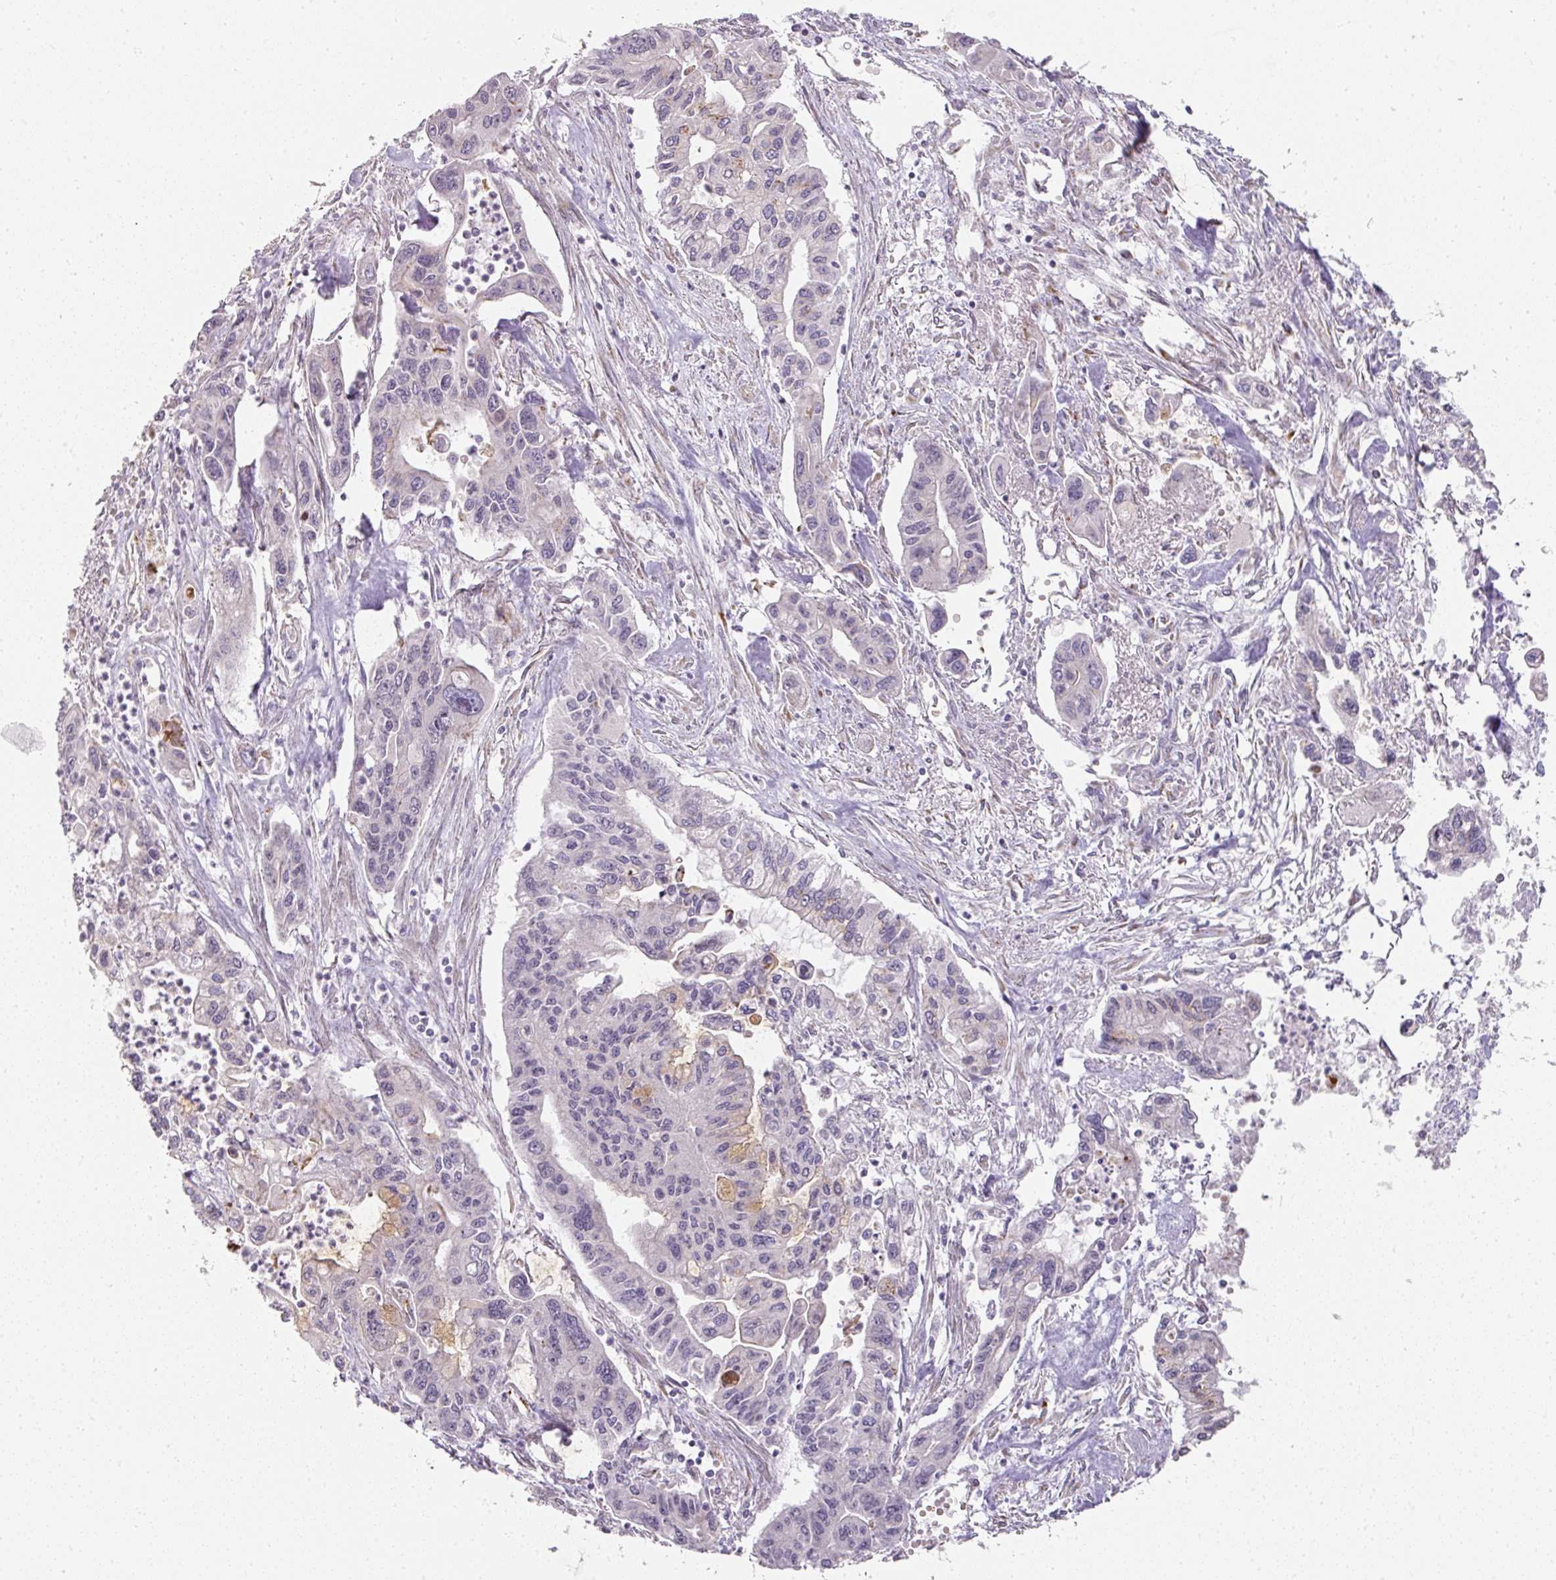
{"staining": {"intensity": "negative", "quantity": "none", "location": "none"}, "tissue": "pancreatic cancer", "cell_type": "Tumor cells", "image_type": "cancer", "snomed": [{"axis": "morphology", "description": "Adenocarcinoma, NOS"}, {"axis": "topography", "description": "Pancreas"}], "caption": "The micrograph displays no staining of tumor cells in adenocarcinoma (pancreatic).", "gene": "ATP8B2", "patient": {"sex": "male", "age": 62}}